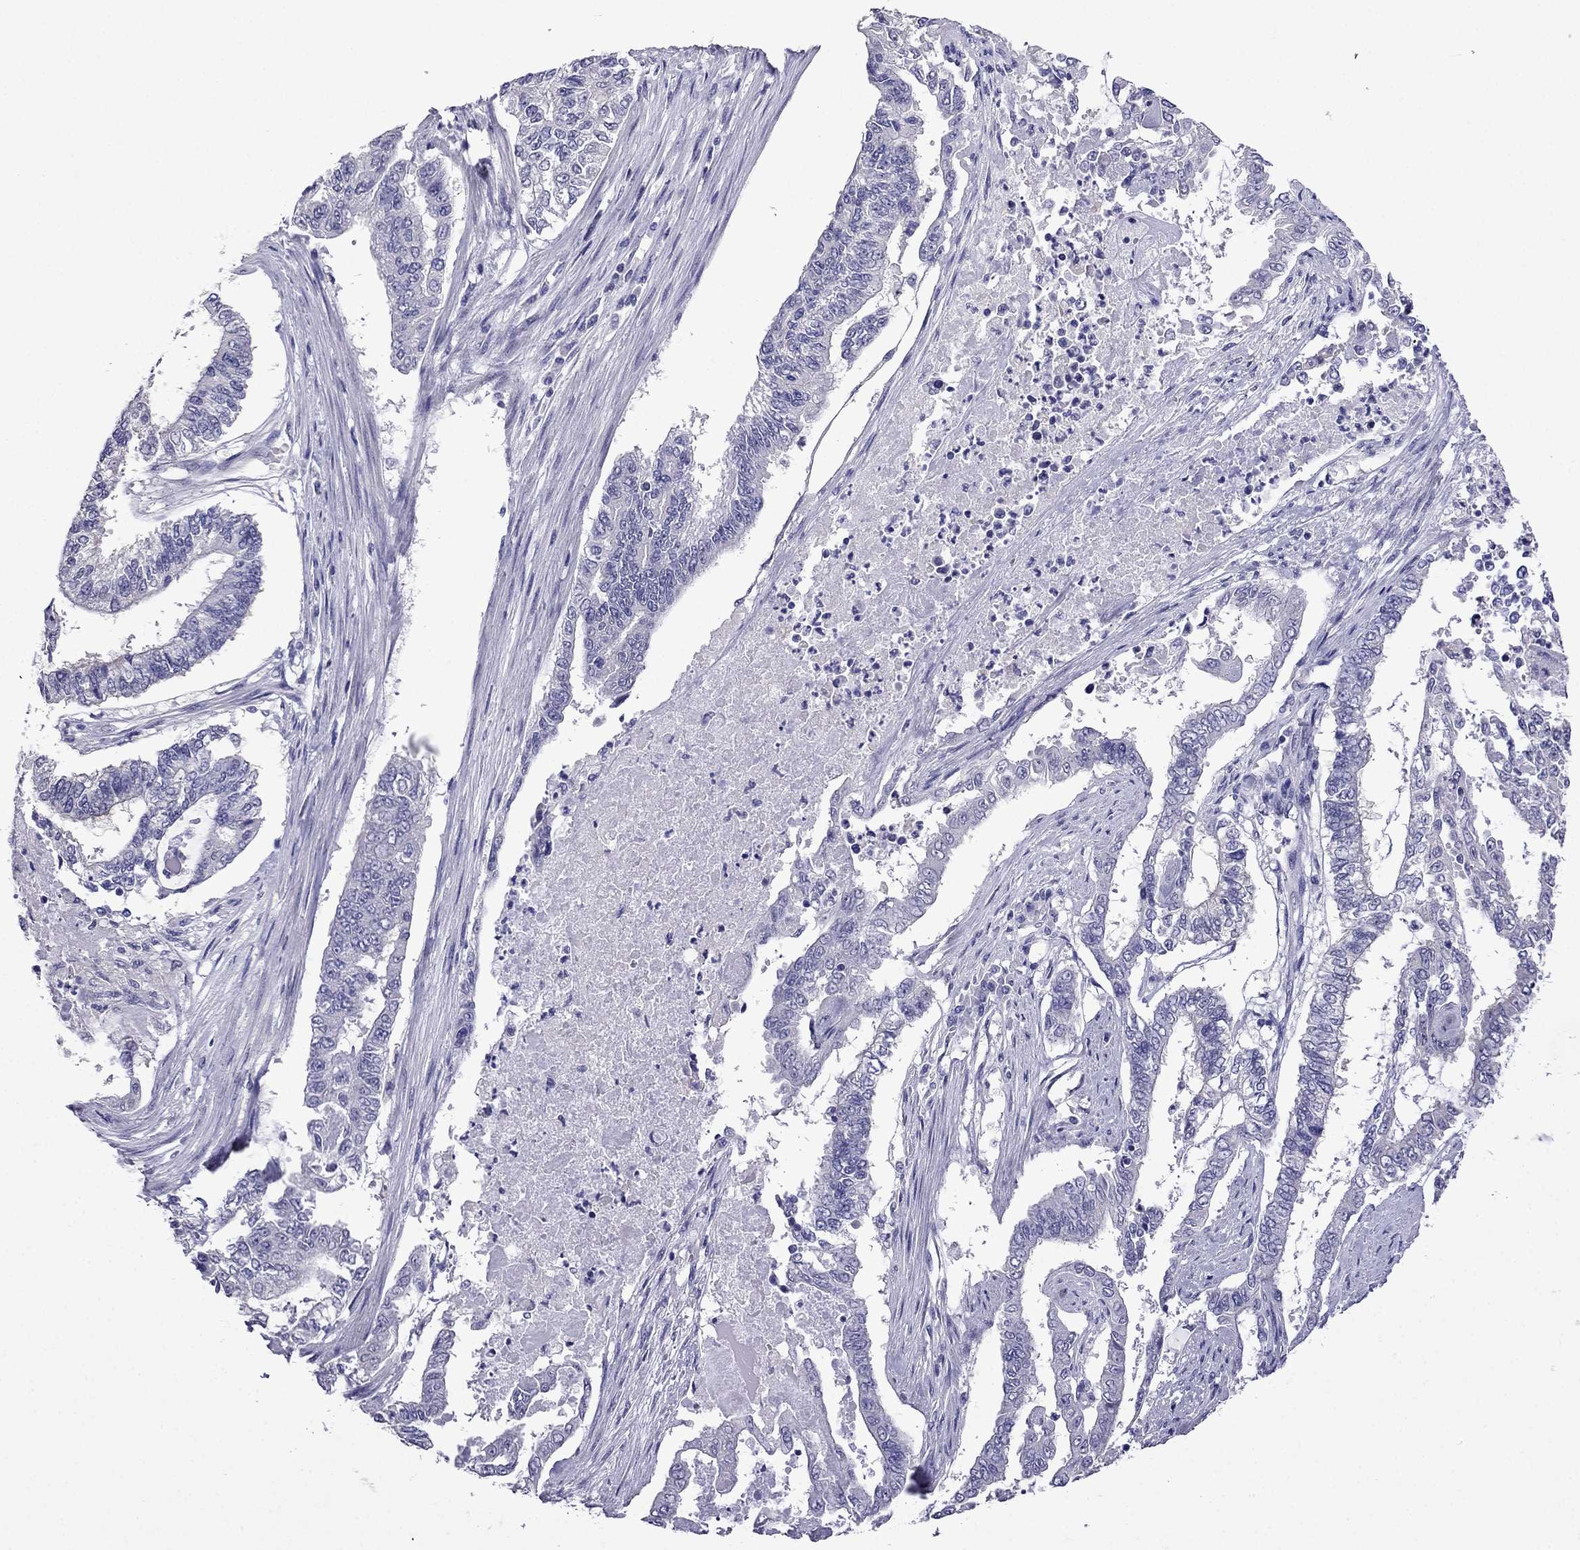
{"staining": {"intensity": "negative", "quantity": "none", "location": "none"}, "tissue": "endometrial cancer", "cell_type": "Tumor cells", "image_type": "cancer", "snomed": [{"axis": "morphology", "description": "Adenocarcinoma, NOS"}, {"axis": "topography", "description": "Uterus"}], "caption": "Immunohistochemistry (IHC) of human endometrial cancer (adenocarcinoma) shows no expression in tumor cells. The staining was performed using DAB (3,3'-diaminobenzidine) to visualize the protein expression in brown, while the nuclei were stained in blue with hematoxylin (Magnification: 20x).", "gene": "SCNN1D", "patient": {"sex": "female", "age": 59}}